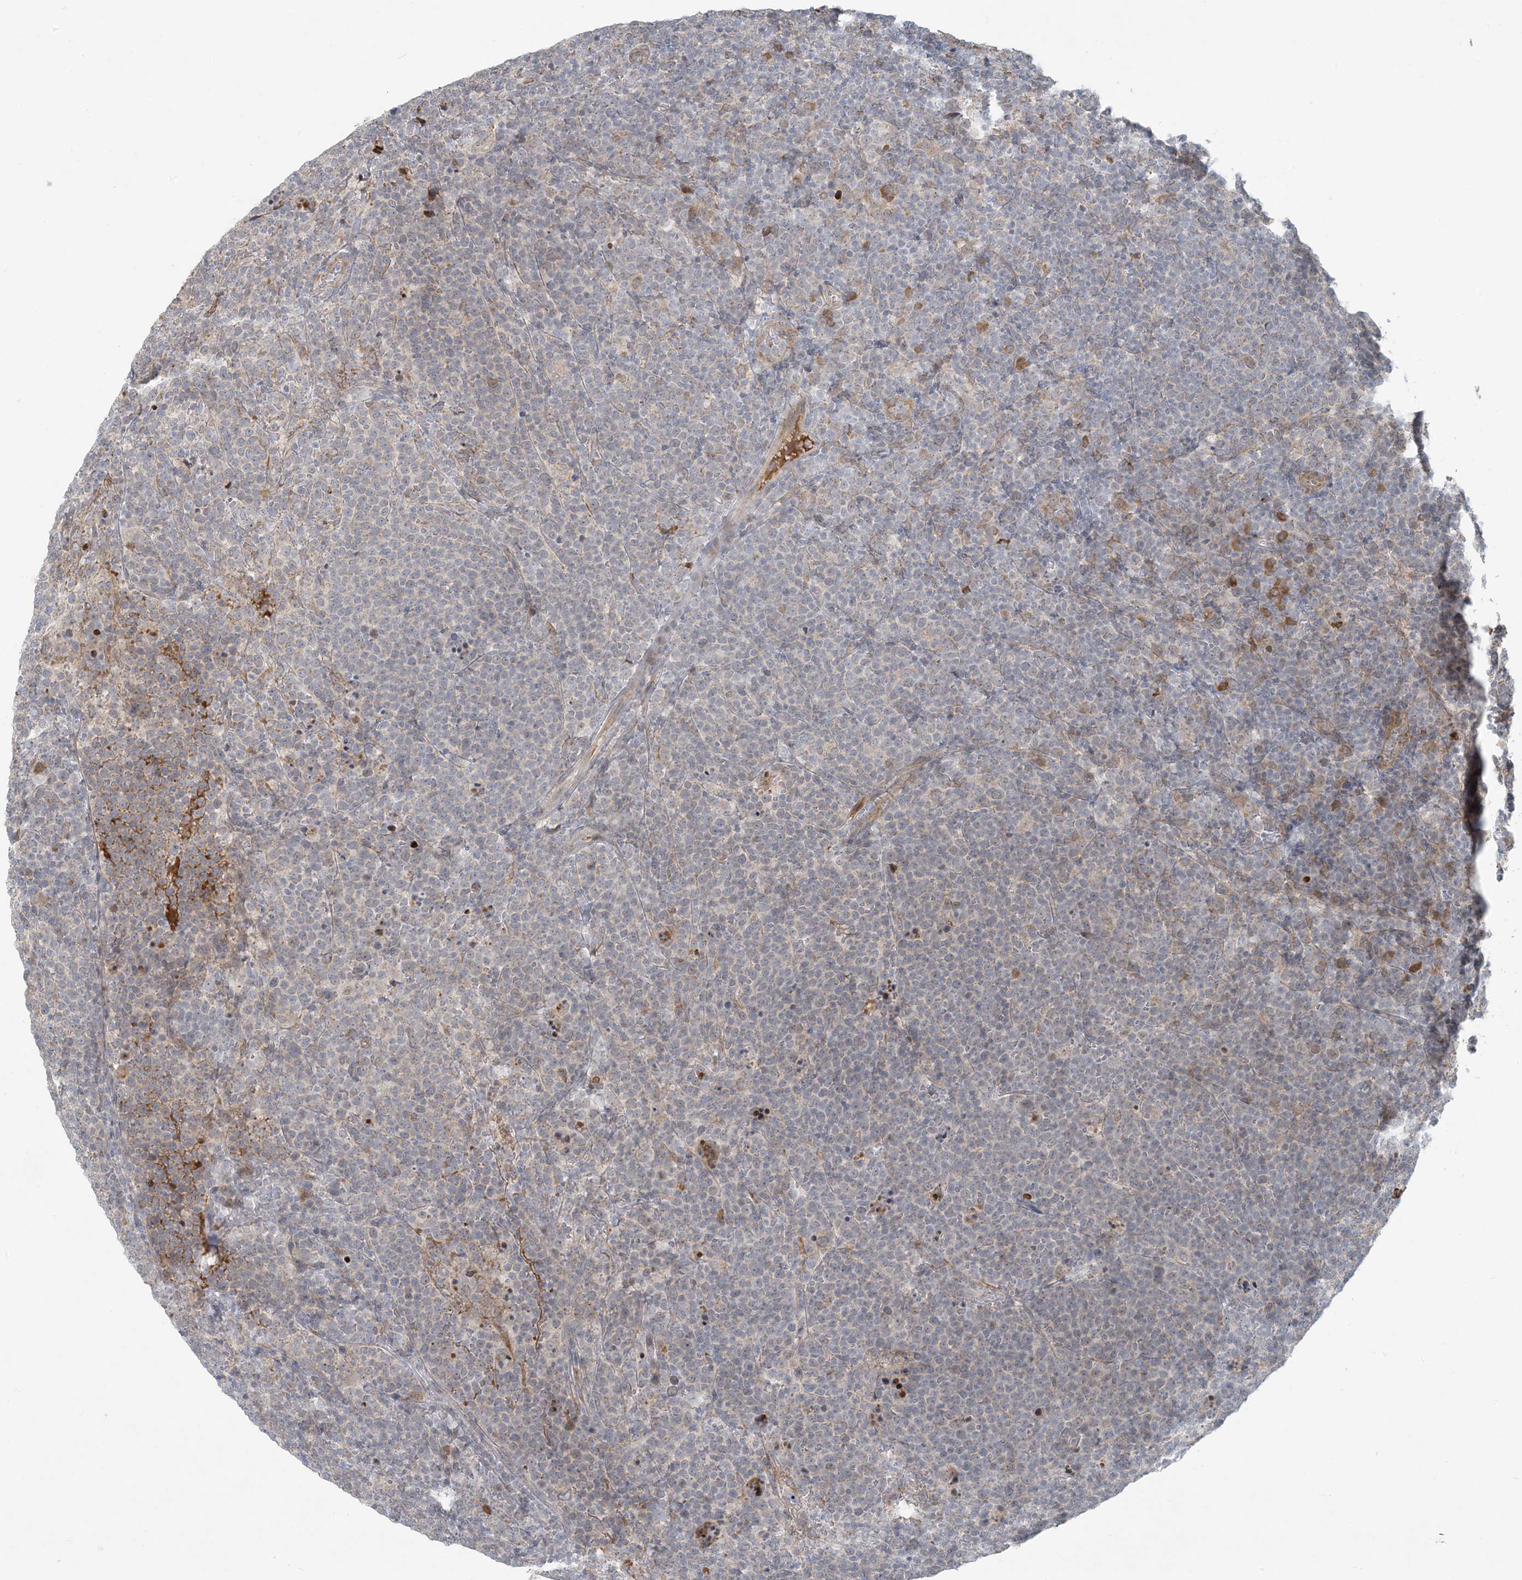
{"staining": {"intensity": "negative", "quantity": "none", "location": "none"}, "tissue": "lymphoma", "cell_type": "Tumor cells", "image_type": "cancer", "snomed": [{"axis": "morphology", "description": "Malignant lymphoma, non-Hodgkin's type, High grade"}, {"axis": "topography", "description": "Lymph node"}], "caption": "An immunohistochemistry (IHC) histopathology image of lymphoma is shown. There is no staining in tumor cells of lymphoma.", "gene": "HACL1", "patient": {"sex": "male", "age": 61}}